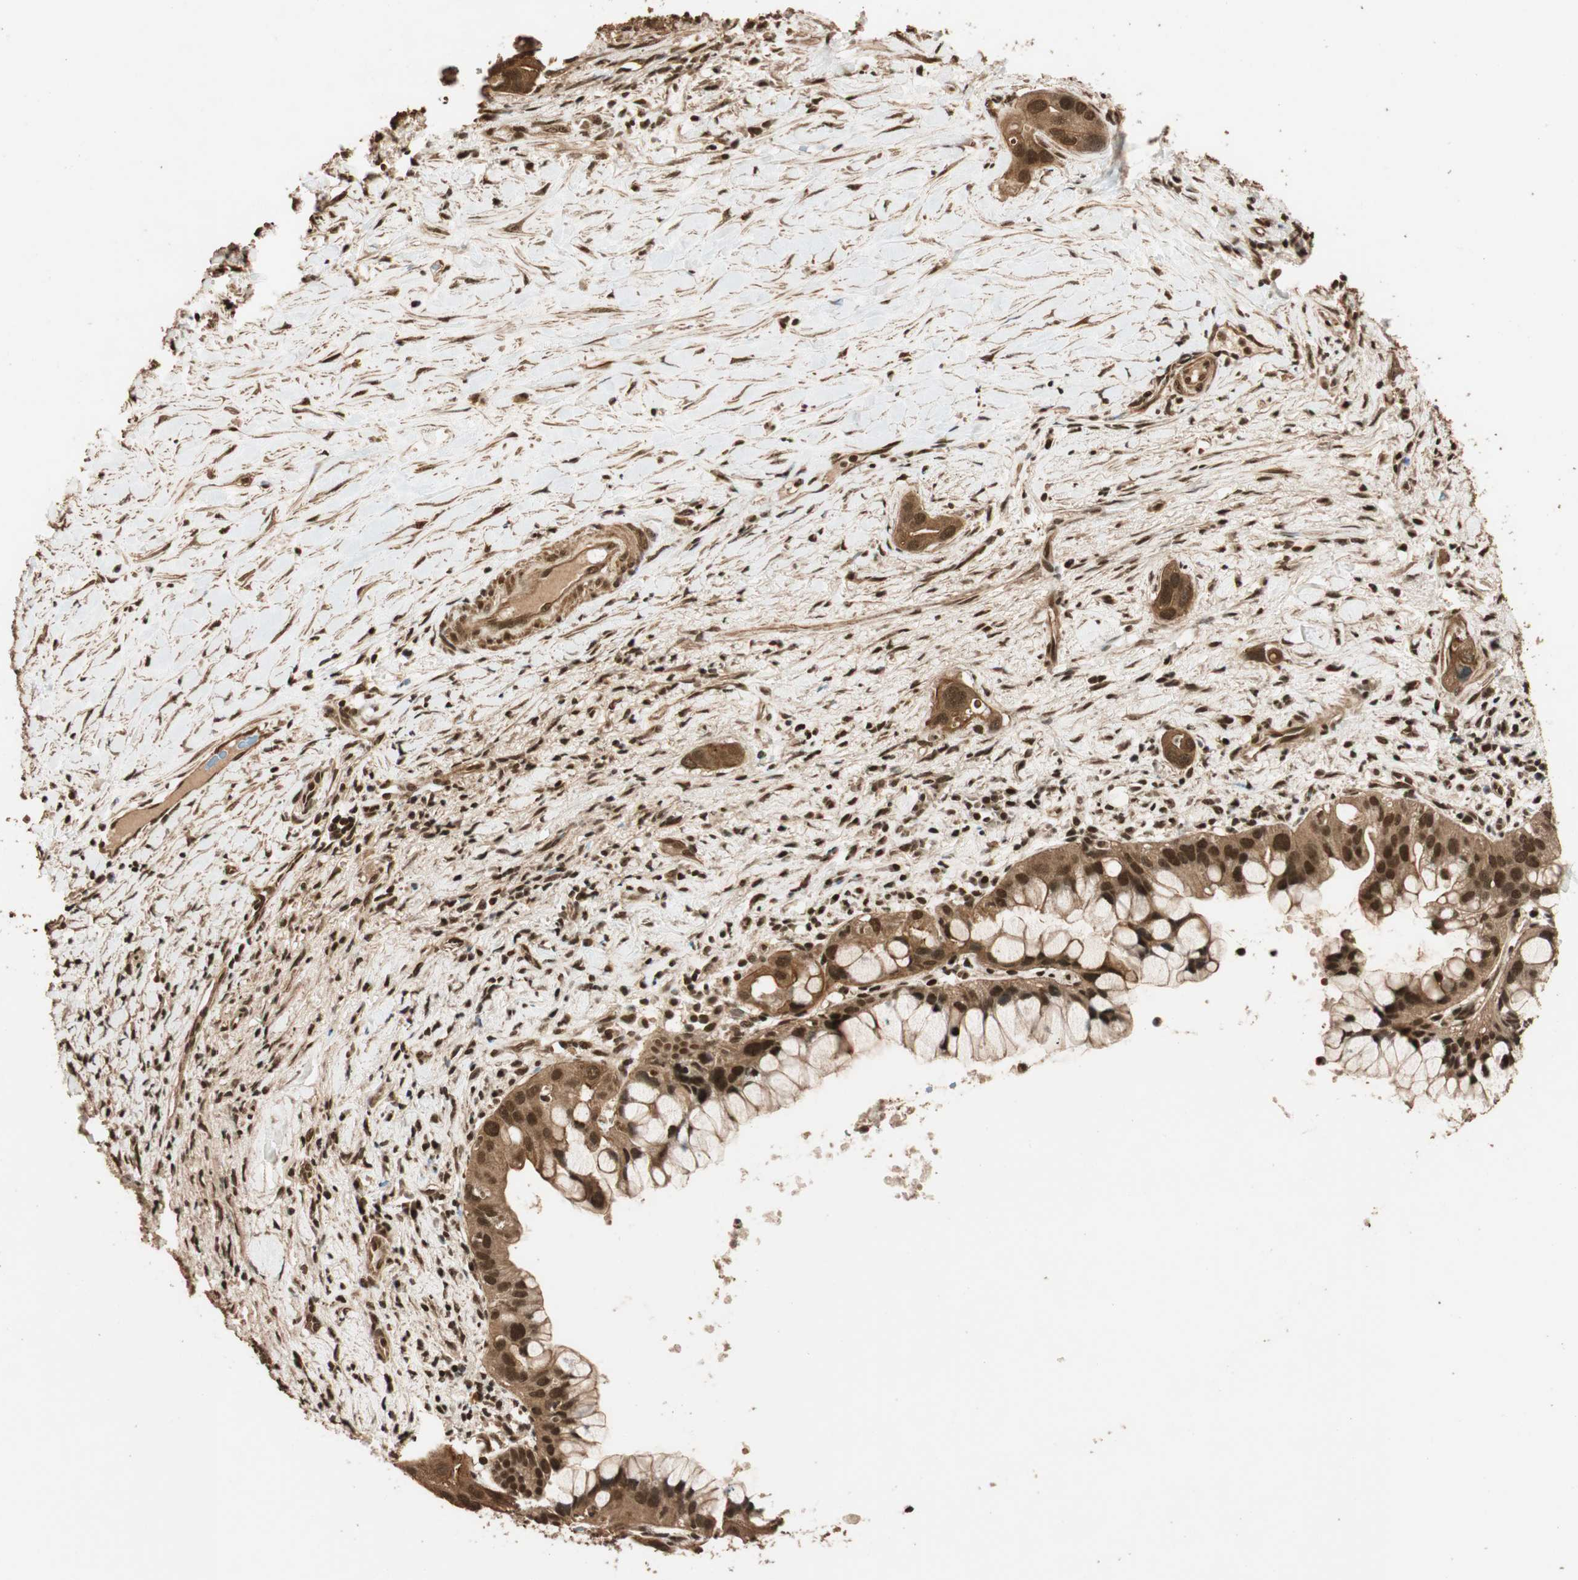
{"staining": {"intensity": "strong", "quantity": ">75%", "location": "cytoplasmic/membranous,nuclear"}, "tissue": "liver cancer", "cell_type": "Tumor cells", "image_type": "cancer", "snomed": [{"axis": "morphology", "description": "Cholangiocarcinoma"}, {"axis": "topography", "description": "Liver"}], "caption": "This is an image of IHC staining of cholangiocarcinoma (liver), which shows strong expression in the cytoplasmic/membranous and nuclear of tumor cells.", "gene": "ALKBH5", "patient": {"sex": "female", "age": 65}}